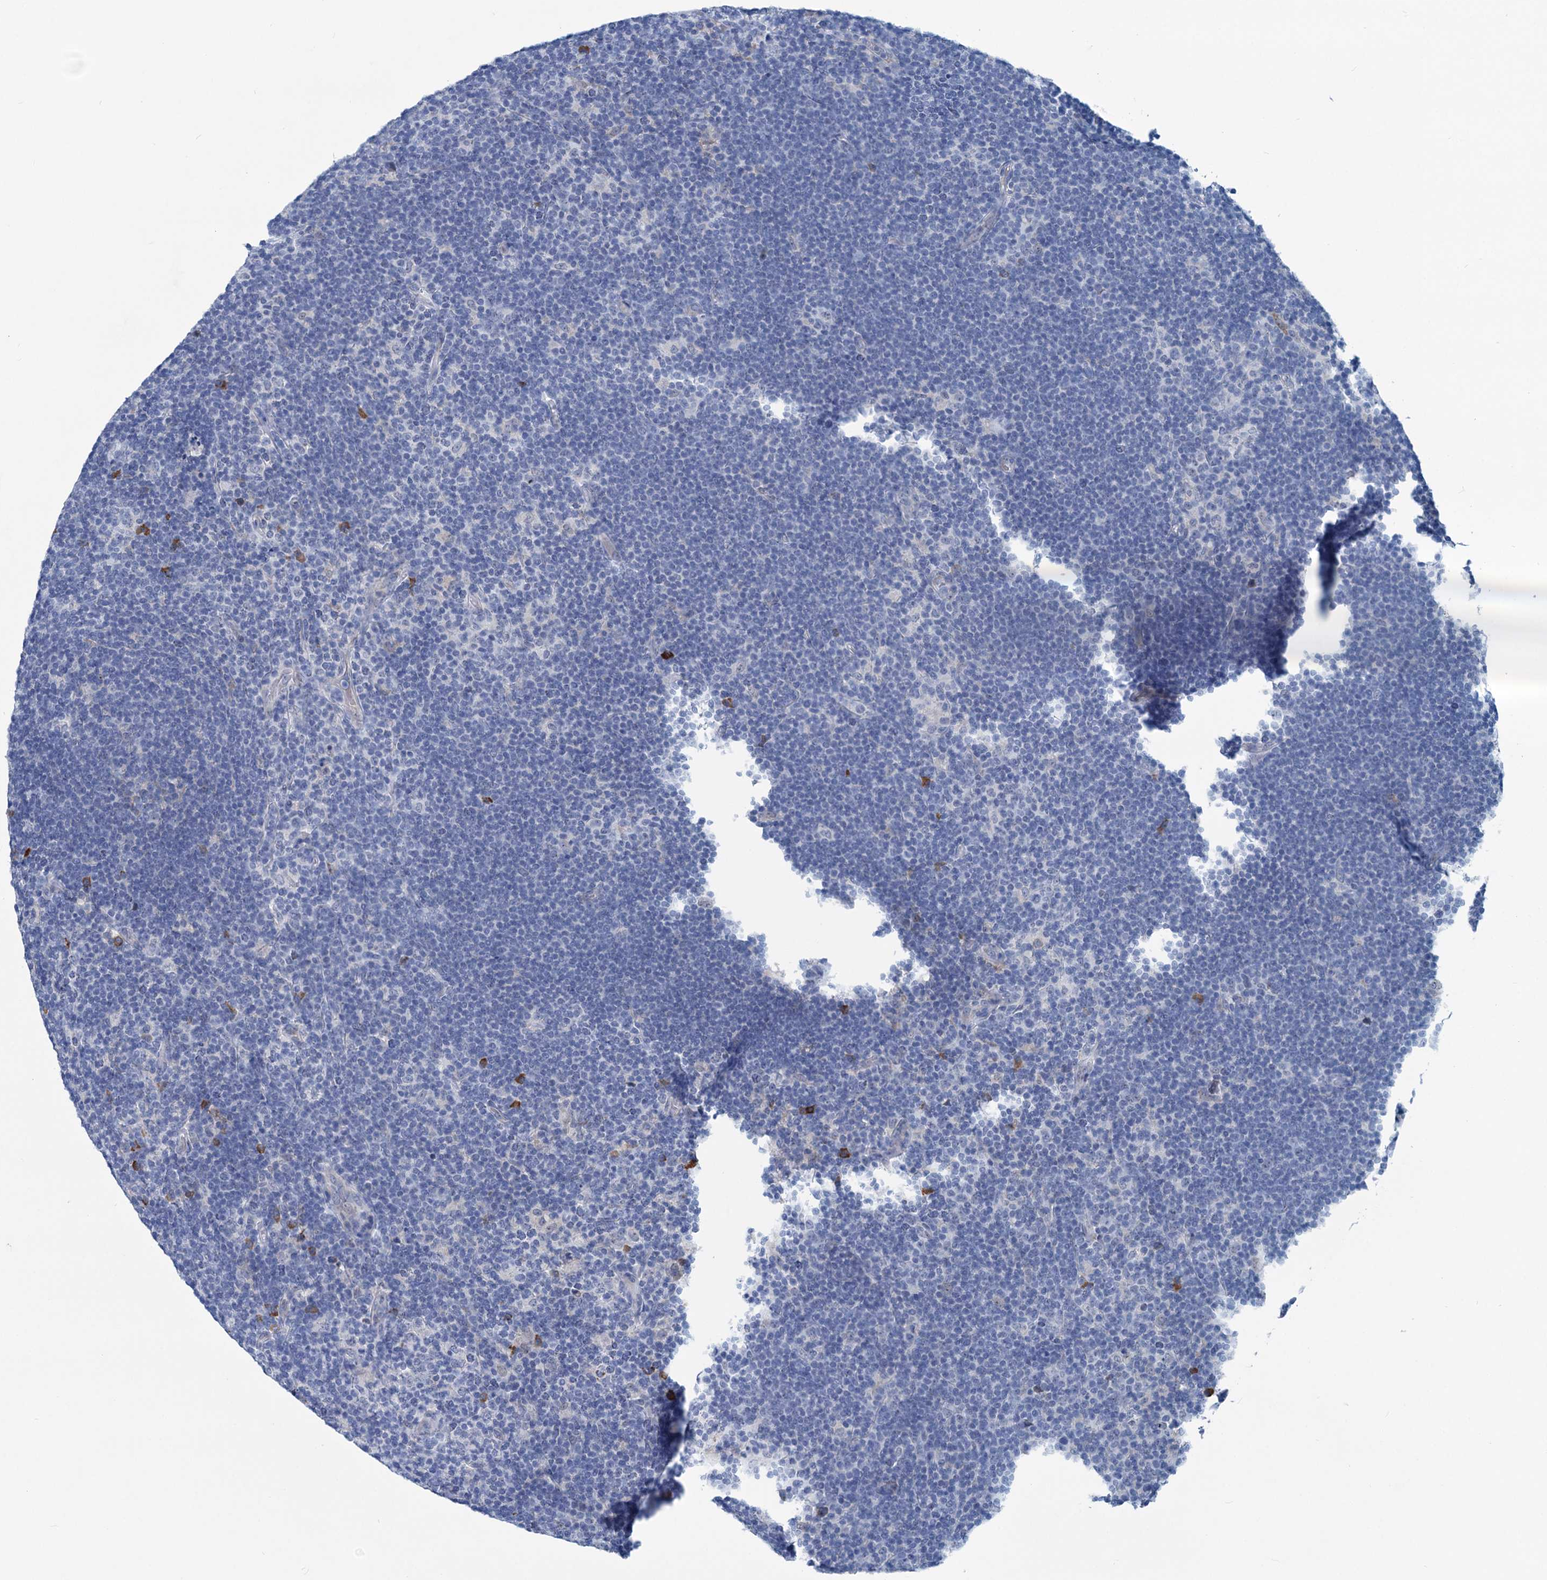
{"staining": {"intensity": "negative", "quantity": "none", "location": "none"}, "tissue": "lymphoma", "cell_type": "Tumor cells", "image_type": "cancer", "snomed": [{"axis": "morphology", "description": "Hodgkin's disease, NOS"}, {"axis": "topography", "description": "Lymph node"}], "caption": "High magnification brightfield microscopy of Hodgkin's disease stained with DAB (3,3'-diaminobenzidine) (brown) and counterstained with hematoxylin (blue): tumor cells show no significant positivity. (Stains: DAB immunohistochemistry with hematoxylin counter stain, Microscopy: brightfield microscopy at high magnification).", "gene": "NEU3", "patient": {"sex": "female", "age": 57}}